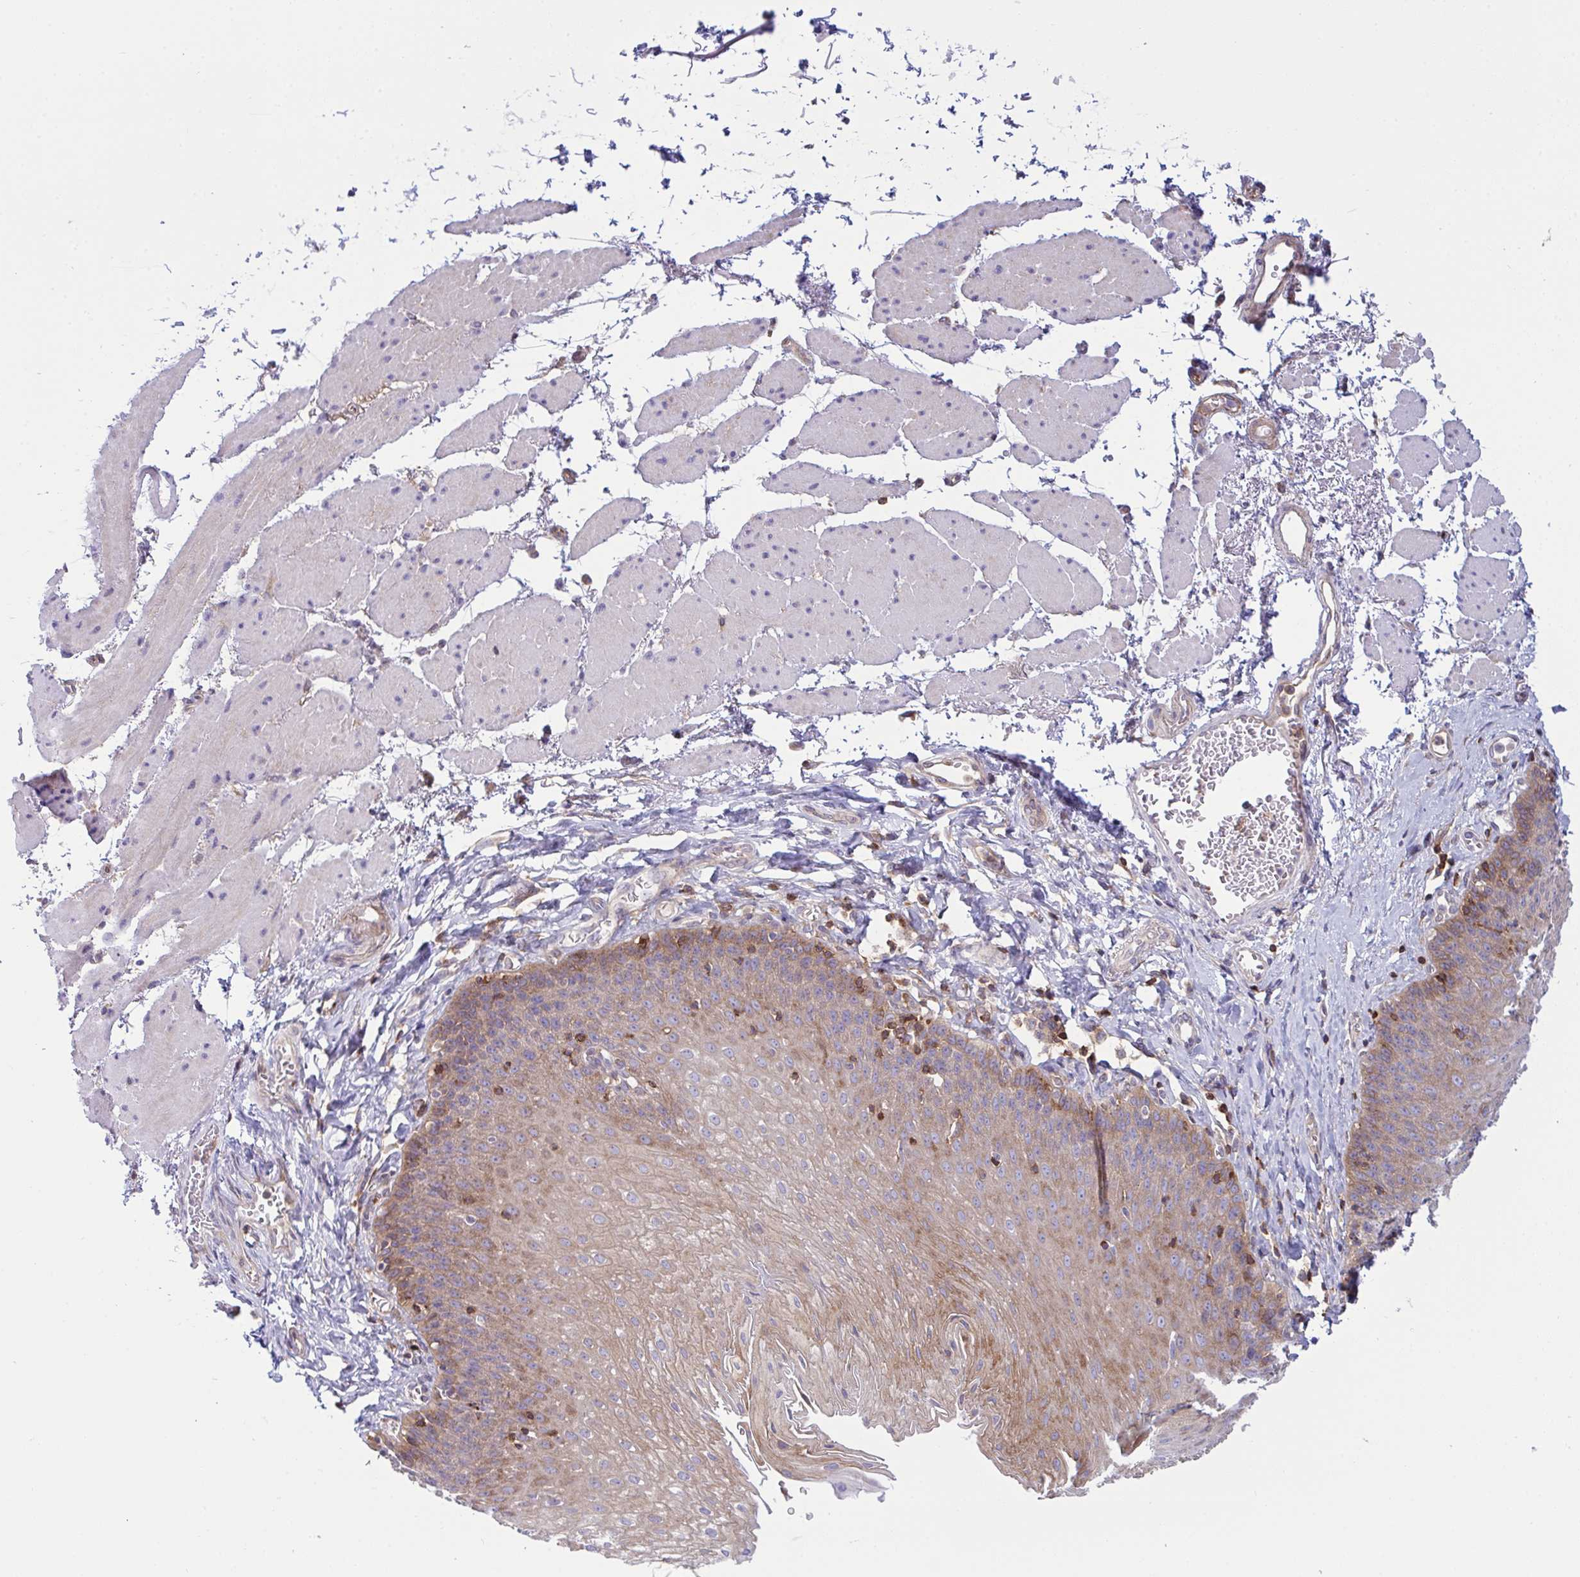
{"staining": {"intensity": "moderate", "quantity": "25%-75%", "location": "cytoplasmic/membranous"}, "tissue": "esophagus", "cell_type": "Squamous epithelial cells", "image_type": "normal", "snomed": [{"axis": "morphology", "description": "Normal tissue, NOS"}, {"axis": "topography", "description": "Esophagus"}], "caption": "This is a micrograph of immunohistochemistry (IHC) staining of normal esophagus, which shows moderate staining in the cytoplasmic/membranous of squamous epithelial cells.", "gene": "TSC22D3", "patient": {"sex": "female", "age": 81}}